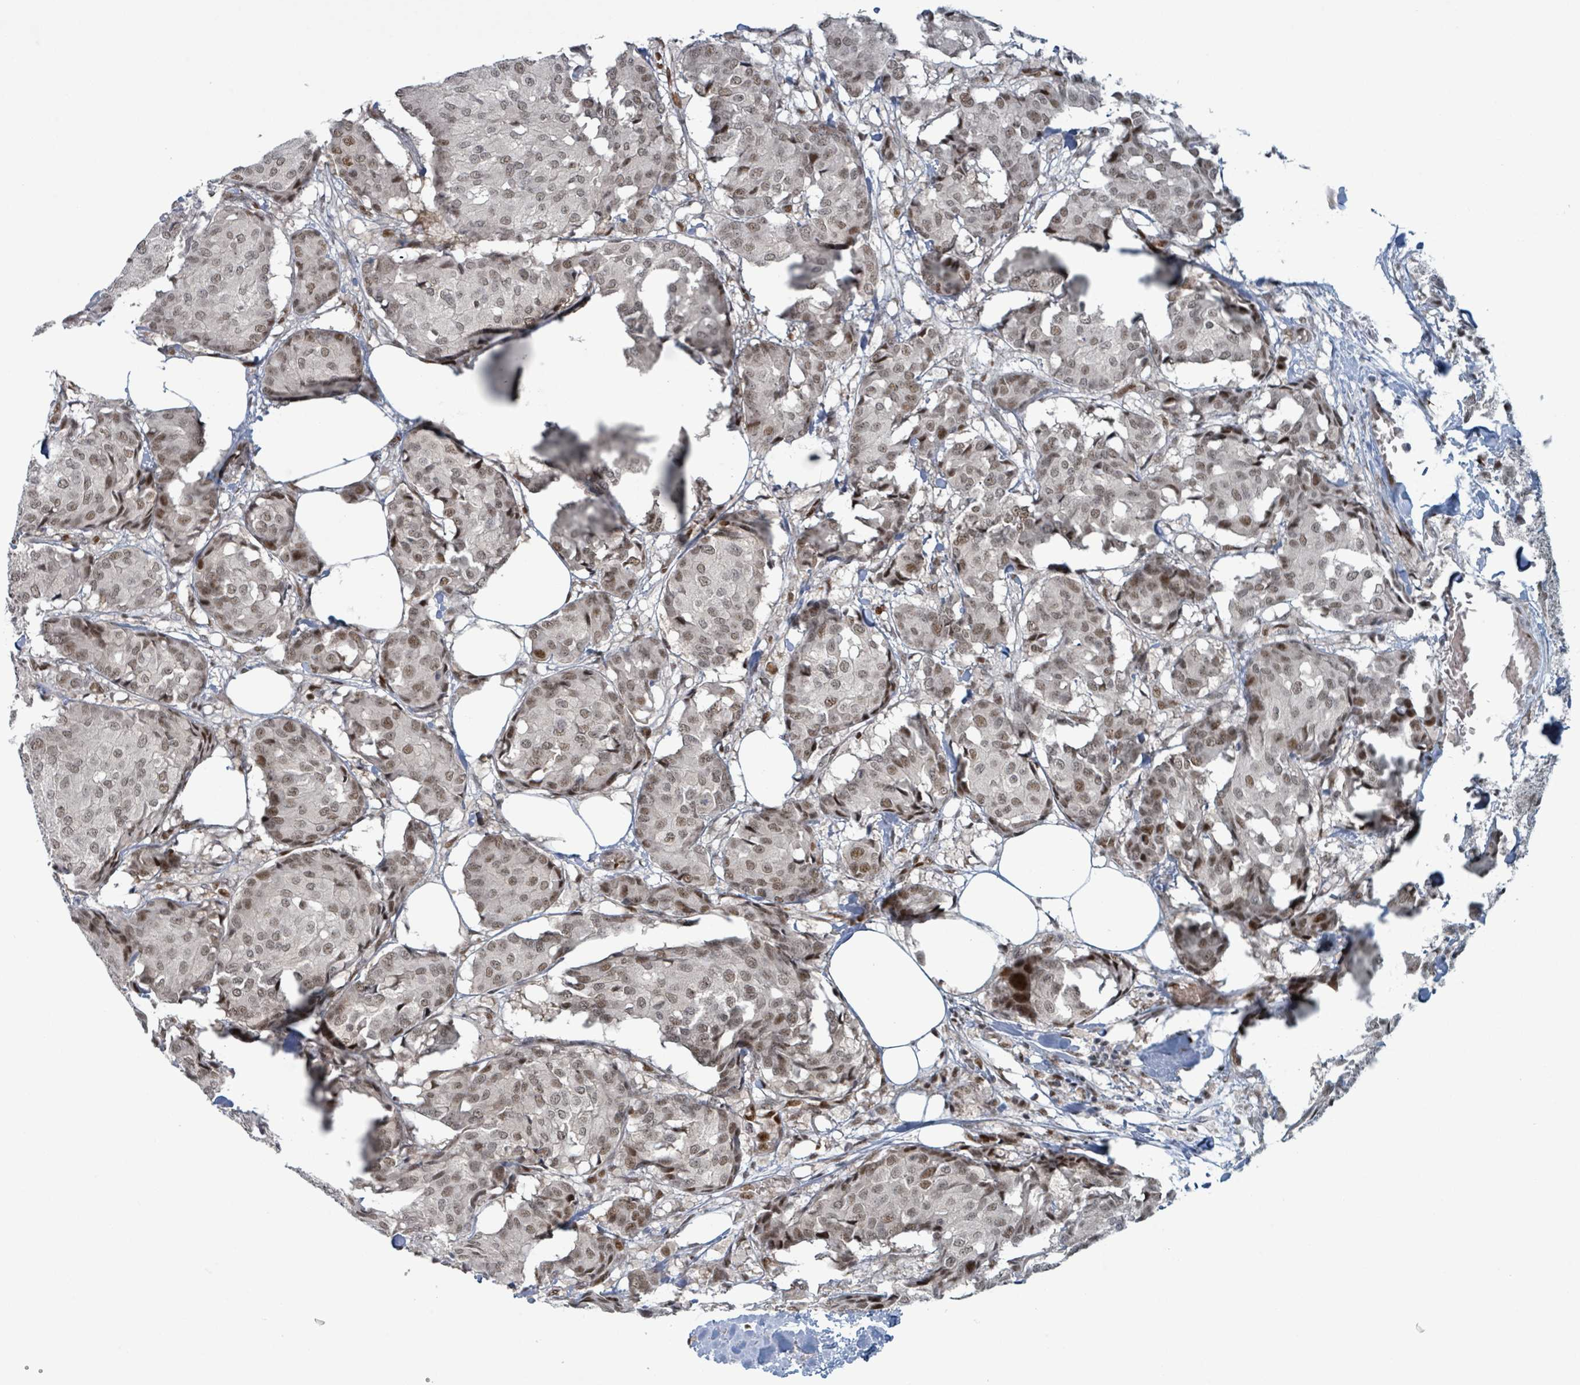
{"staining": {"intensity": "weak", "quantity": ">75%", "location": "nuclear"}, "tissue": "breast cancer", "cell_type": "Tumor cells", "image_type": "cancer", "snomed": [{"axis": "morphology", "description": "Duct carcinoma"}, {"axis": "topography", "description": "Breast"}], "caption": "This is an image of immunohistochemistry (IHC) staining of breast cancer (intraductal carcinoma), which shows weak positivity in the nuclear of tumor cells.", "gene": "KLF3", "patient": {"sex": "female", "age": 75}}